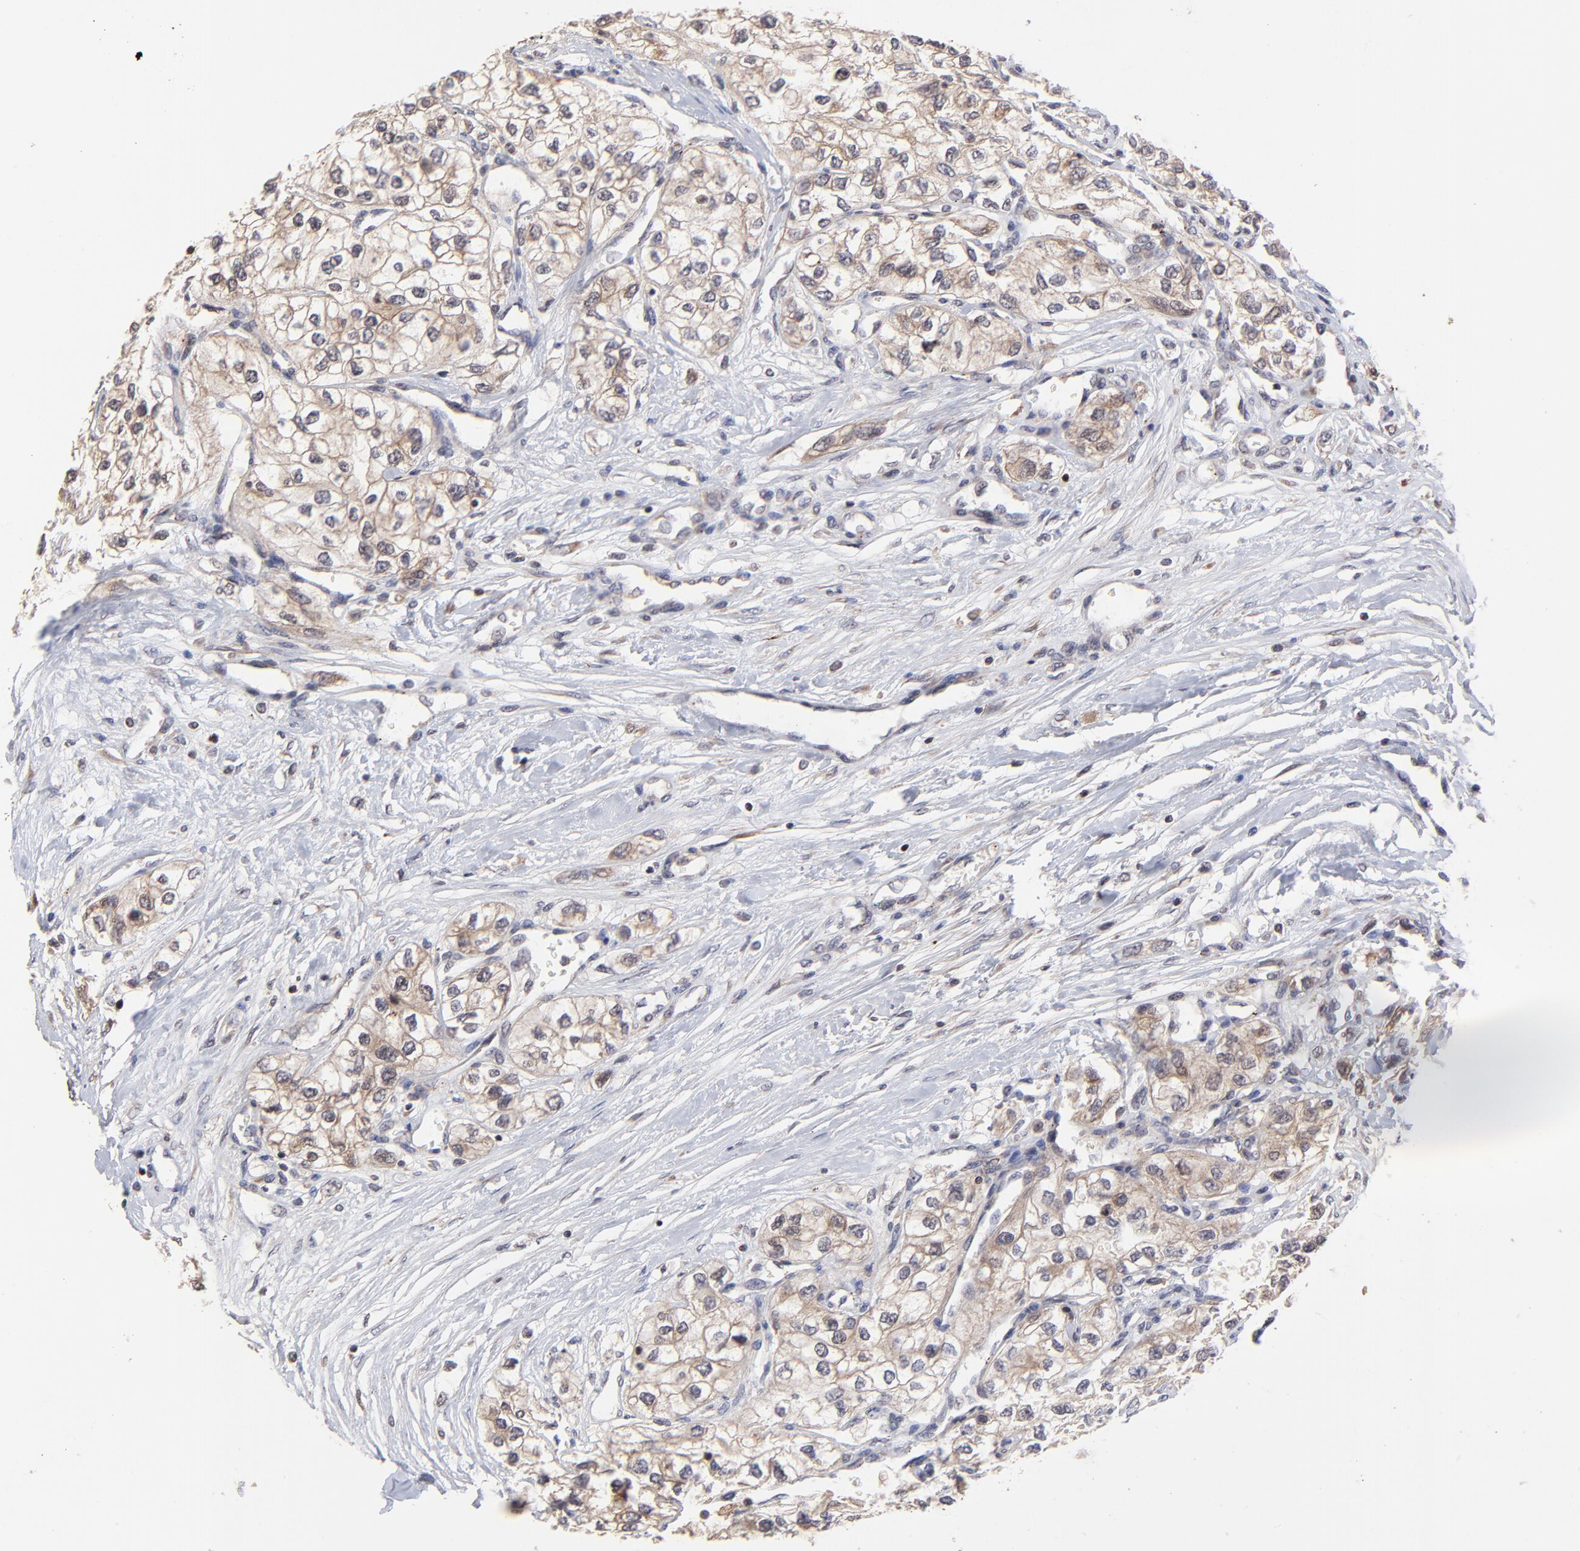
{"staining": {"intensity": "weak", "quantity": "25%-75%", "location": "cytoplasmic/membranous"}, "tissue": "renal cancer", "cell_type": "Tumor cells", "image_type": "cancer", "snomed": [{"axis": "morphology", "description": "Adenocarcinoma, NOS"}, {"axis": "topography", "description": "Kidney"}], "caption": "Adenocarcinoma (renal) was stained to show a protein in brown. There is low levels of weak cytoplasmic/membranous expression in approximately 25%-75% of tumor cells.", "gene": "UBE2L6", "patient": {"sex": "male", "age": 57}}